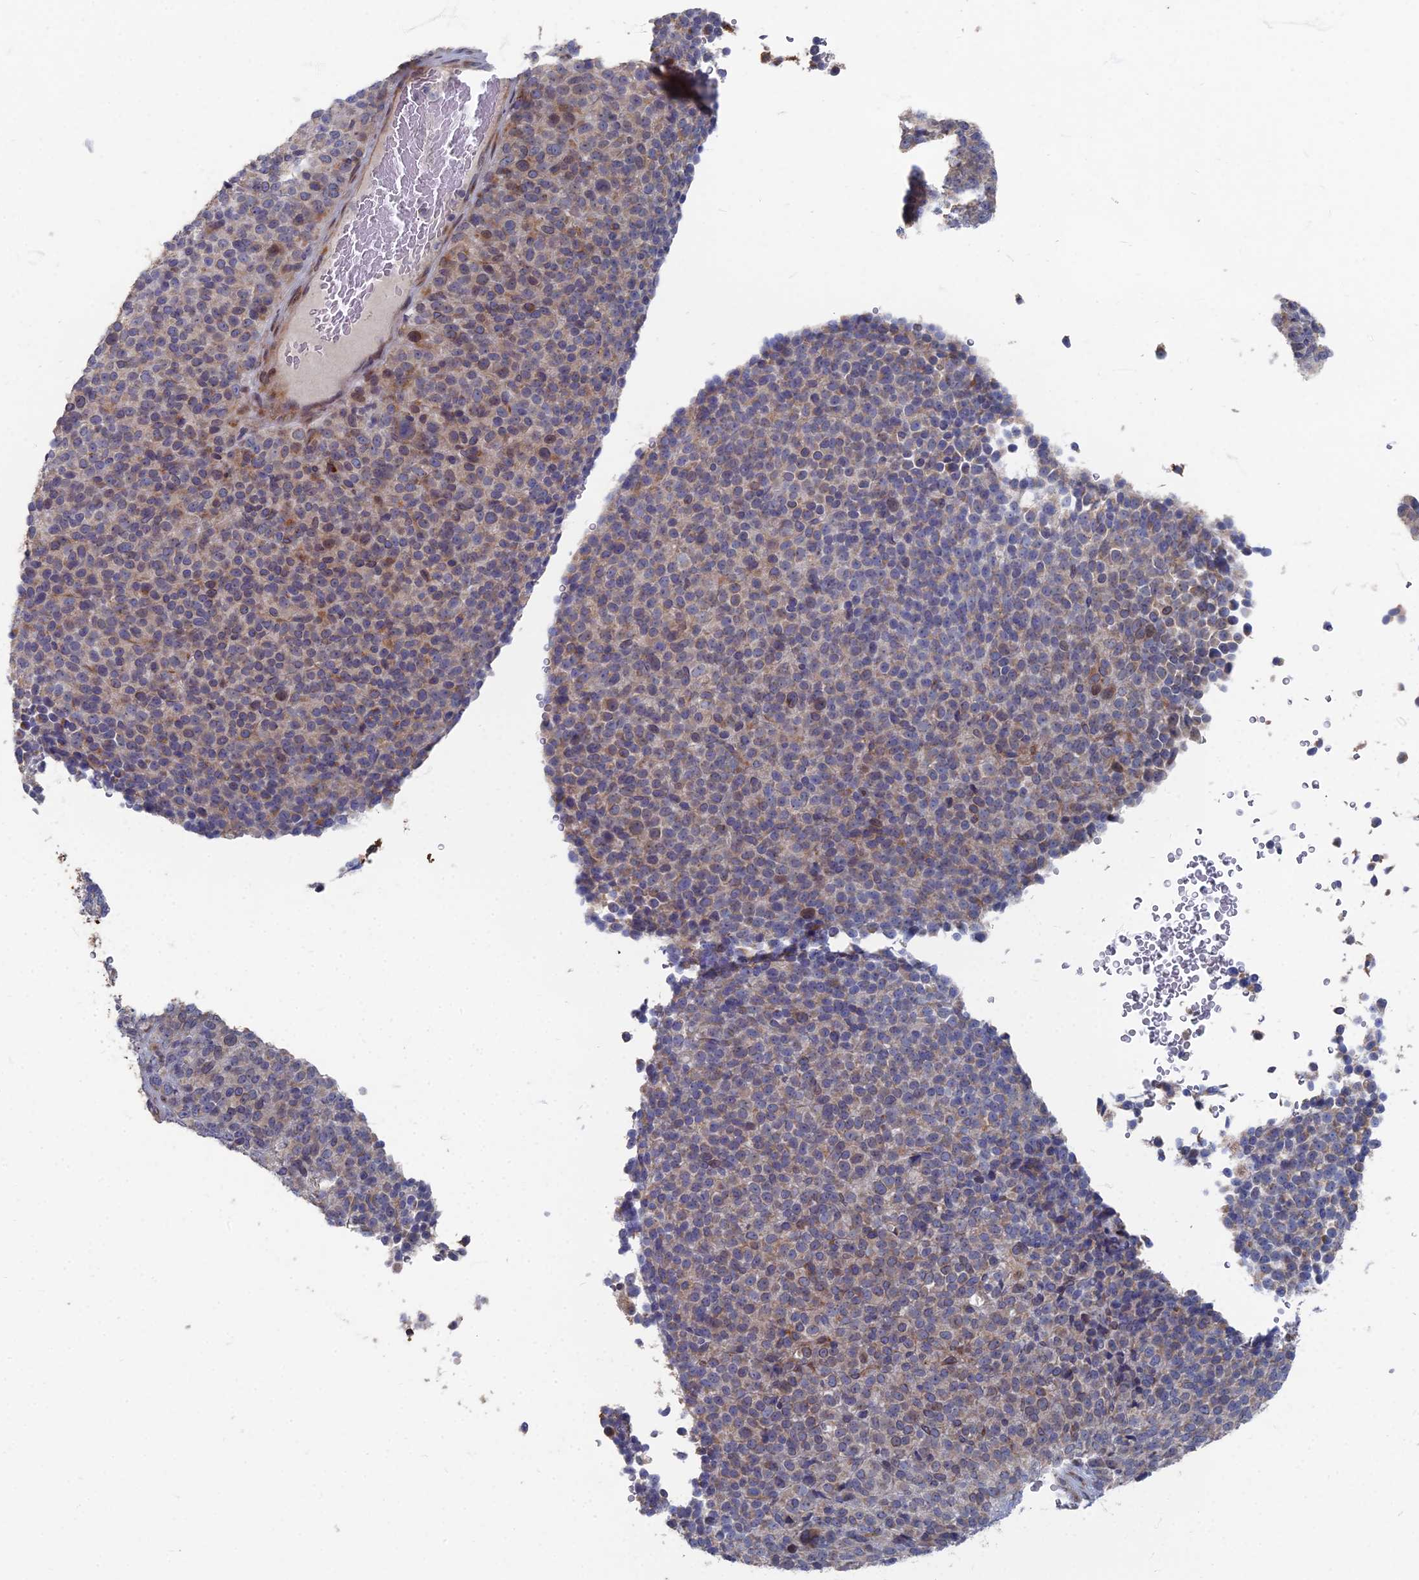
{"staining": {"intensity": "weak", "quantity": "25%-75%", "location": "cytoplasmic/membranous"}, "tissue": "melanoma", "cell_type": "Tumor cells", "image_type": "cancer", "snomed": [{"axis": "morphology", "description": "Malignant melanoma, Metastatic site"}, {"axis": "topography", "description": "Brain"}], "caption": "Weak cytoplasmic/membranous positivity for a protein is seen in about 25%-75% of tumor cells of malignant melanoma (metastatic site) using immunohistochemistry (IHC).", "gene": "TMEM128", "patient": {"sex": "female", "age": 56}}